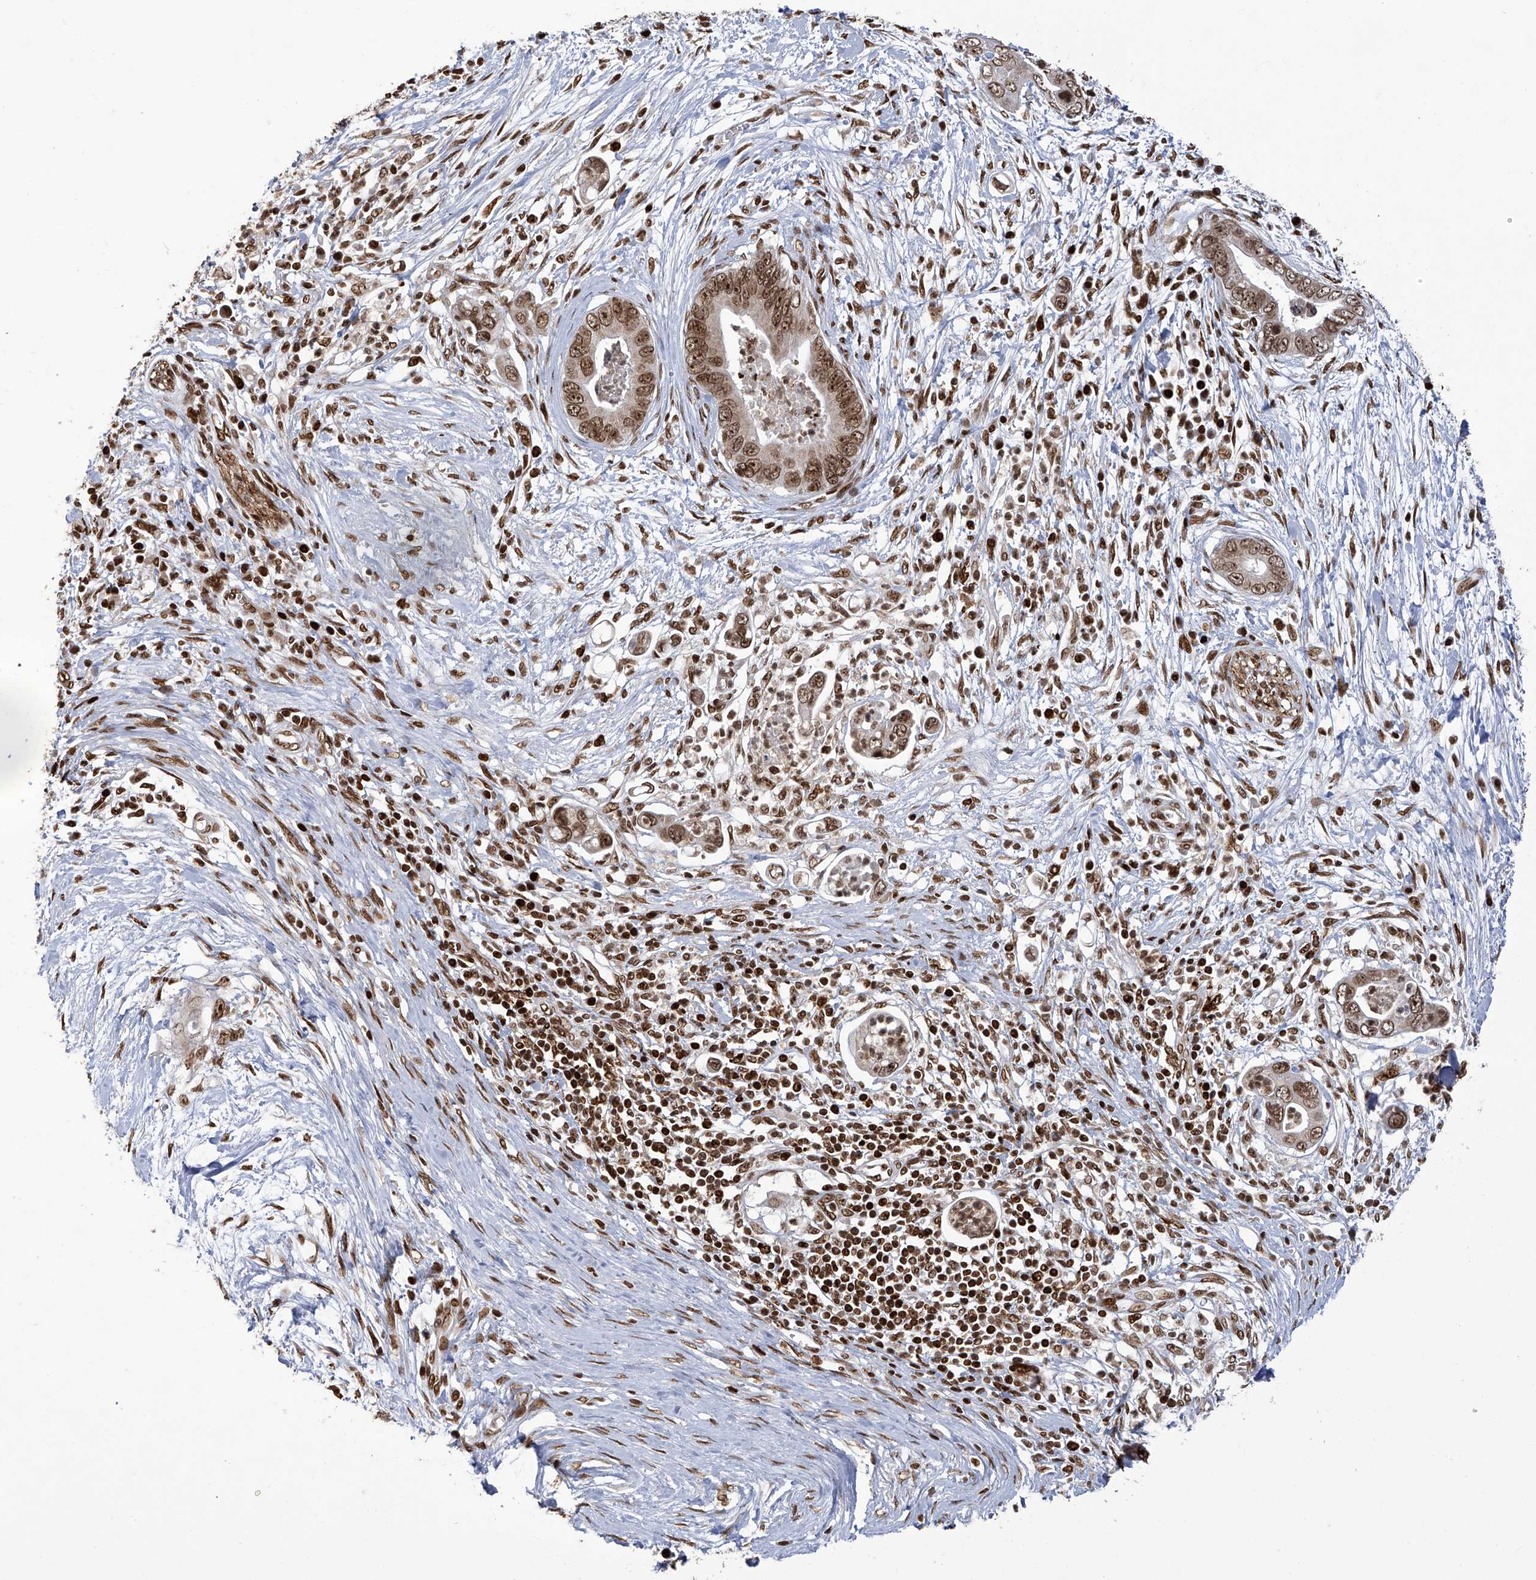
{"staining": {"intensity": "strong", "quantity": ">75%", "location": "nuclear"}, "tissue": "pancreatic cancer", "cell_type": "Tumor cells", "image_type": "cancer", "snomed": [{"axis": "morphology", "description": "Adenocarcinoma, NOS"}, {"axis": "topography", "description": "Pancreas"}], "caption": "This is an image of immunohistochemistry (IHC) staining of pancreatic cancer, which shows strong staining in the nuclear of tumor cells.", "gene": "PAK1IP1", "patient": {"sex": "male", "age": 75}}